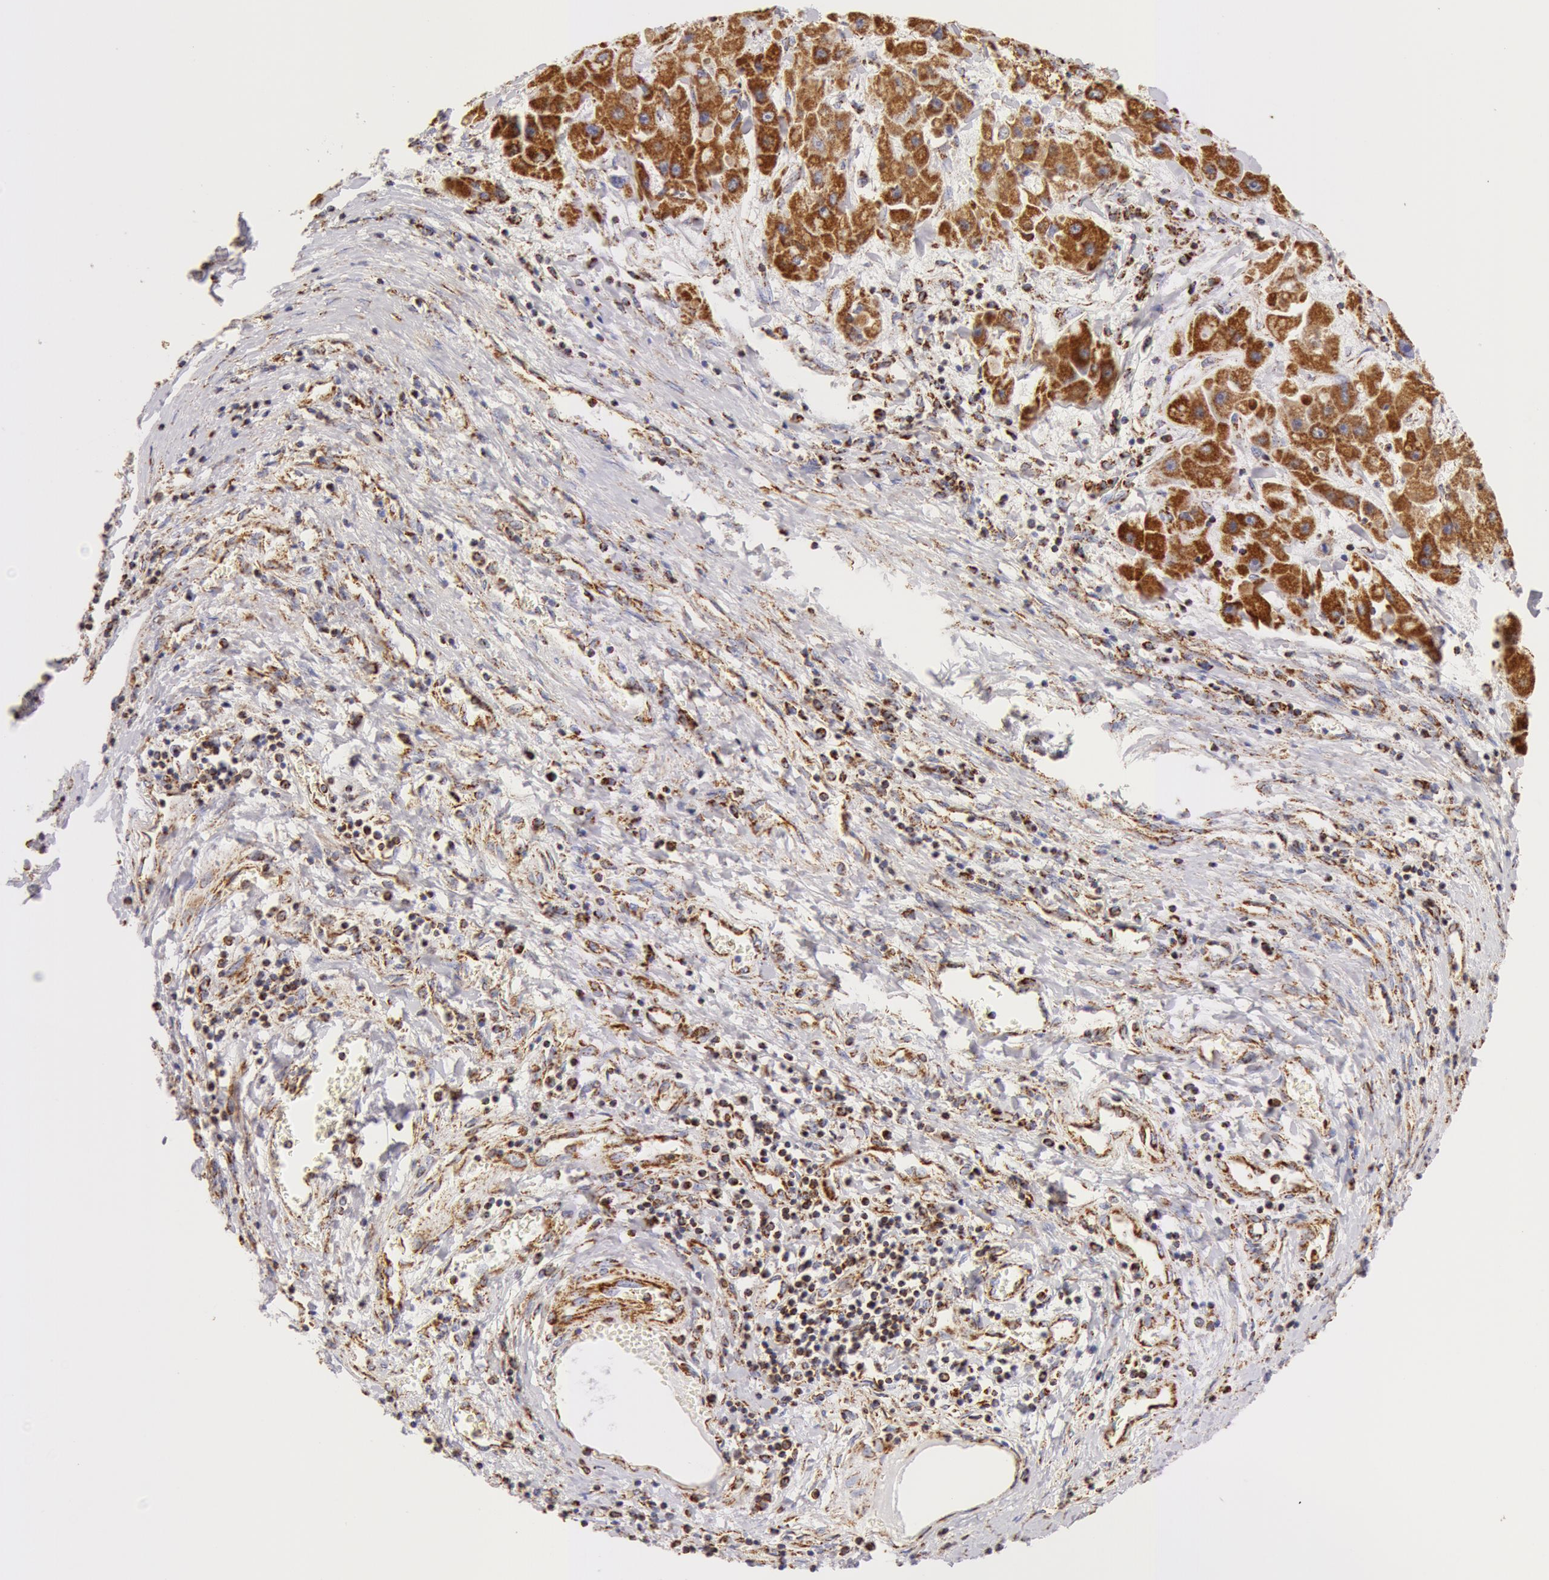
{"staining": {"intensity": "strong", "quantity": ">75%", "location": "cytoplasmic/membranous"}, "tissue": "liver cancer", "cell_type": "Tumor cells", "image_type": "cancer", "snomed": [{"axis": "morphology", "description": "Carcinoma, Hepatocellular, NOS"}, {"axis": "topography", "description": "Liver"}], "caption": "This is an image of IHC staining of liver hepatocellular carcinoma, which shows strong staining in the cytoplasmic/membranous of tumor cells.", "gene": "ATP5F1B", "patient": {"sex": "male", "age": 24}}